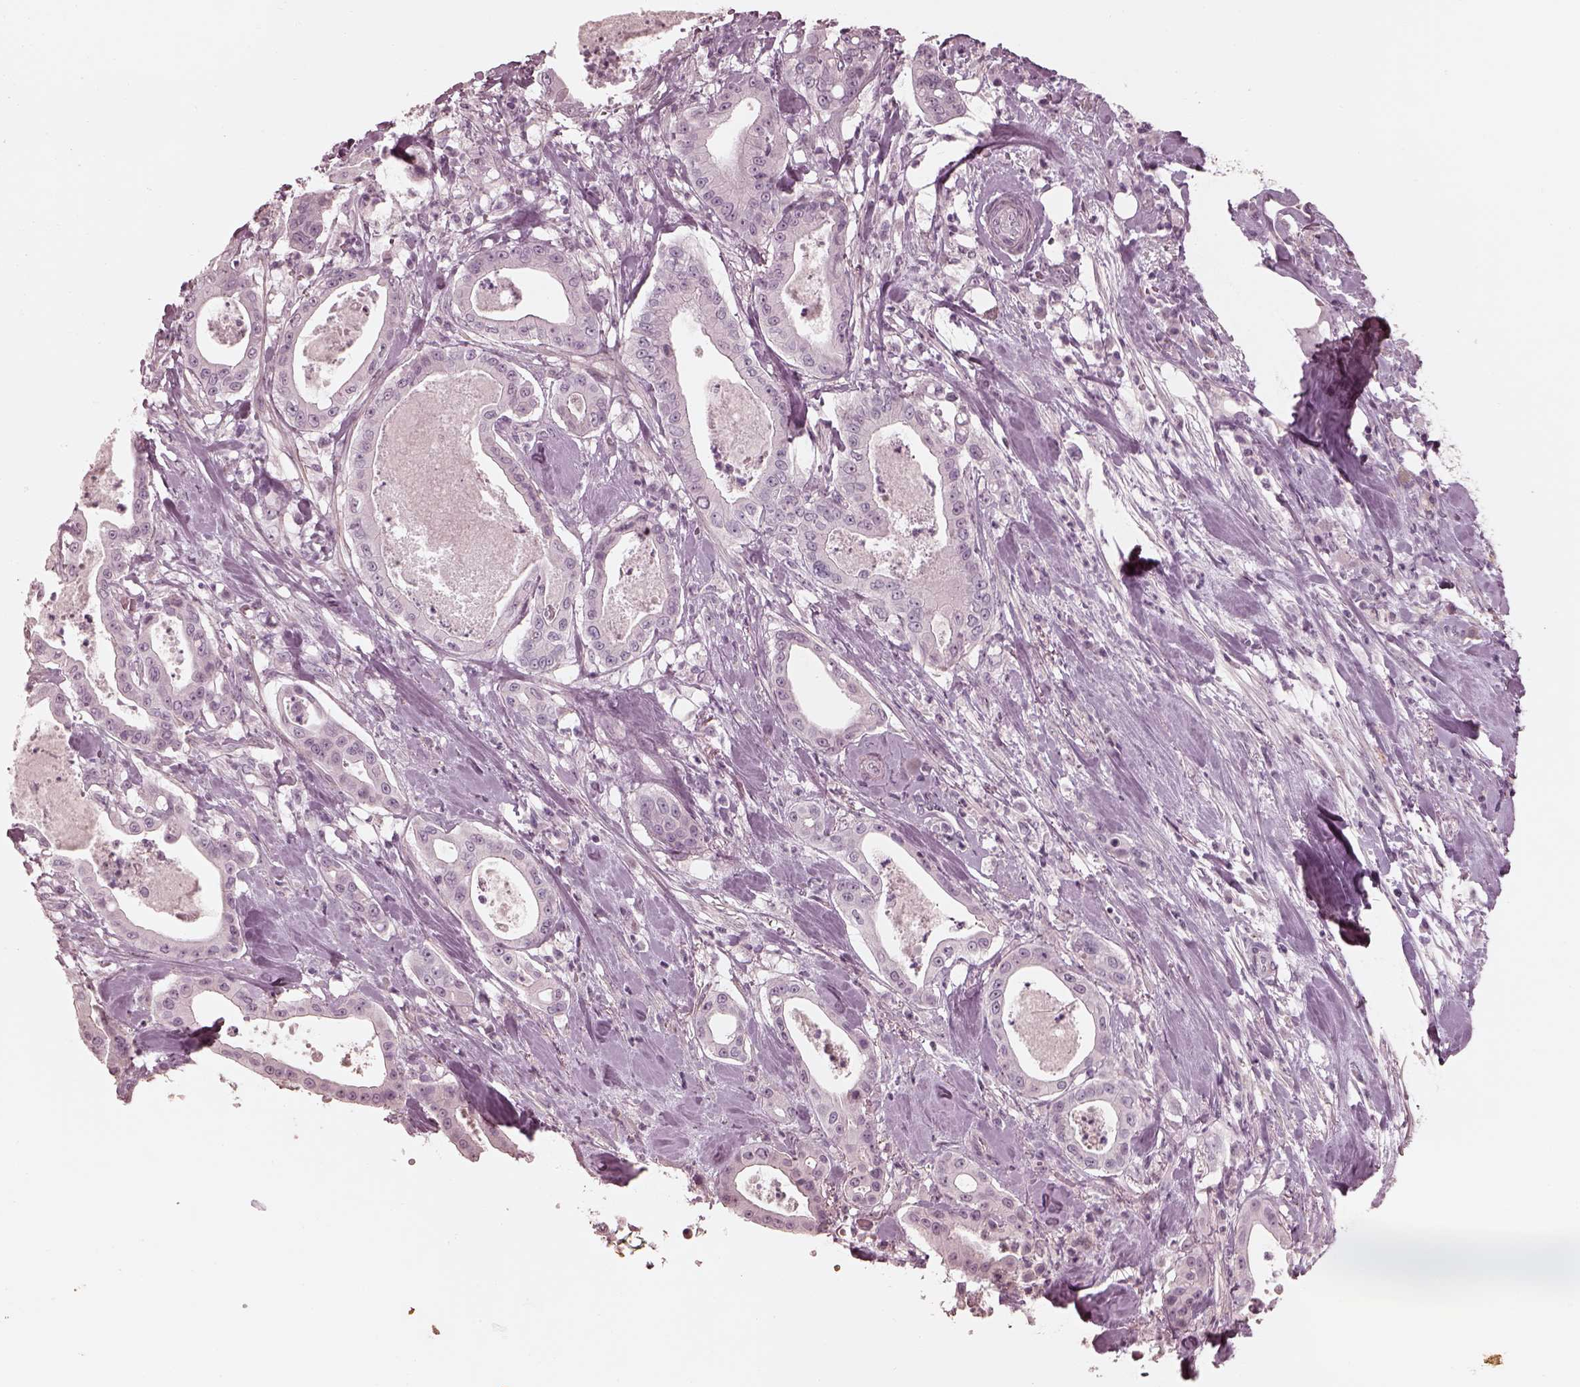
{"staining": {"intensity": "negative", "quantity": "none", "location": "none"}, "tissue": "pancreatic cancer", "cell_type": "Tumor cells", "image_type": "cancer", "snomed": [{"axis": "morphology", "description": "Adenocarcinoma, NOS"}, {"axis": "topography", "description": "Pancreas"}], "caption": "Histopathology image shows no significant protein staining in tumor cells of pancreatic adenocarcinoma. (Stains: DAB (3,3'-diaminobenzidine) IHC with hematoxylin counter stain, Microscopy: brightfield microscopy at high magnification).", "gene": "ADRB3", "patient": {"sex": "male", "age": 71}}